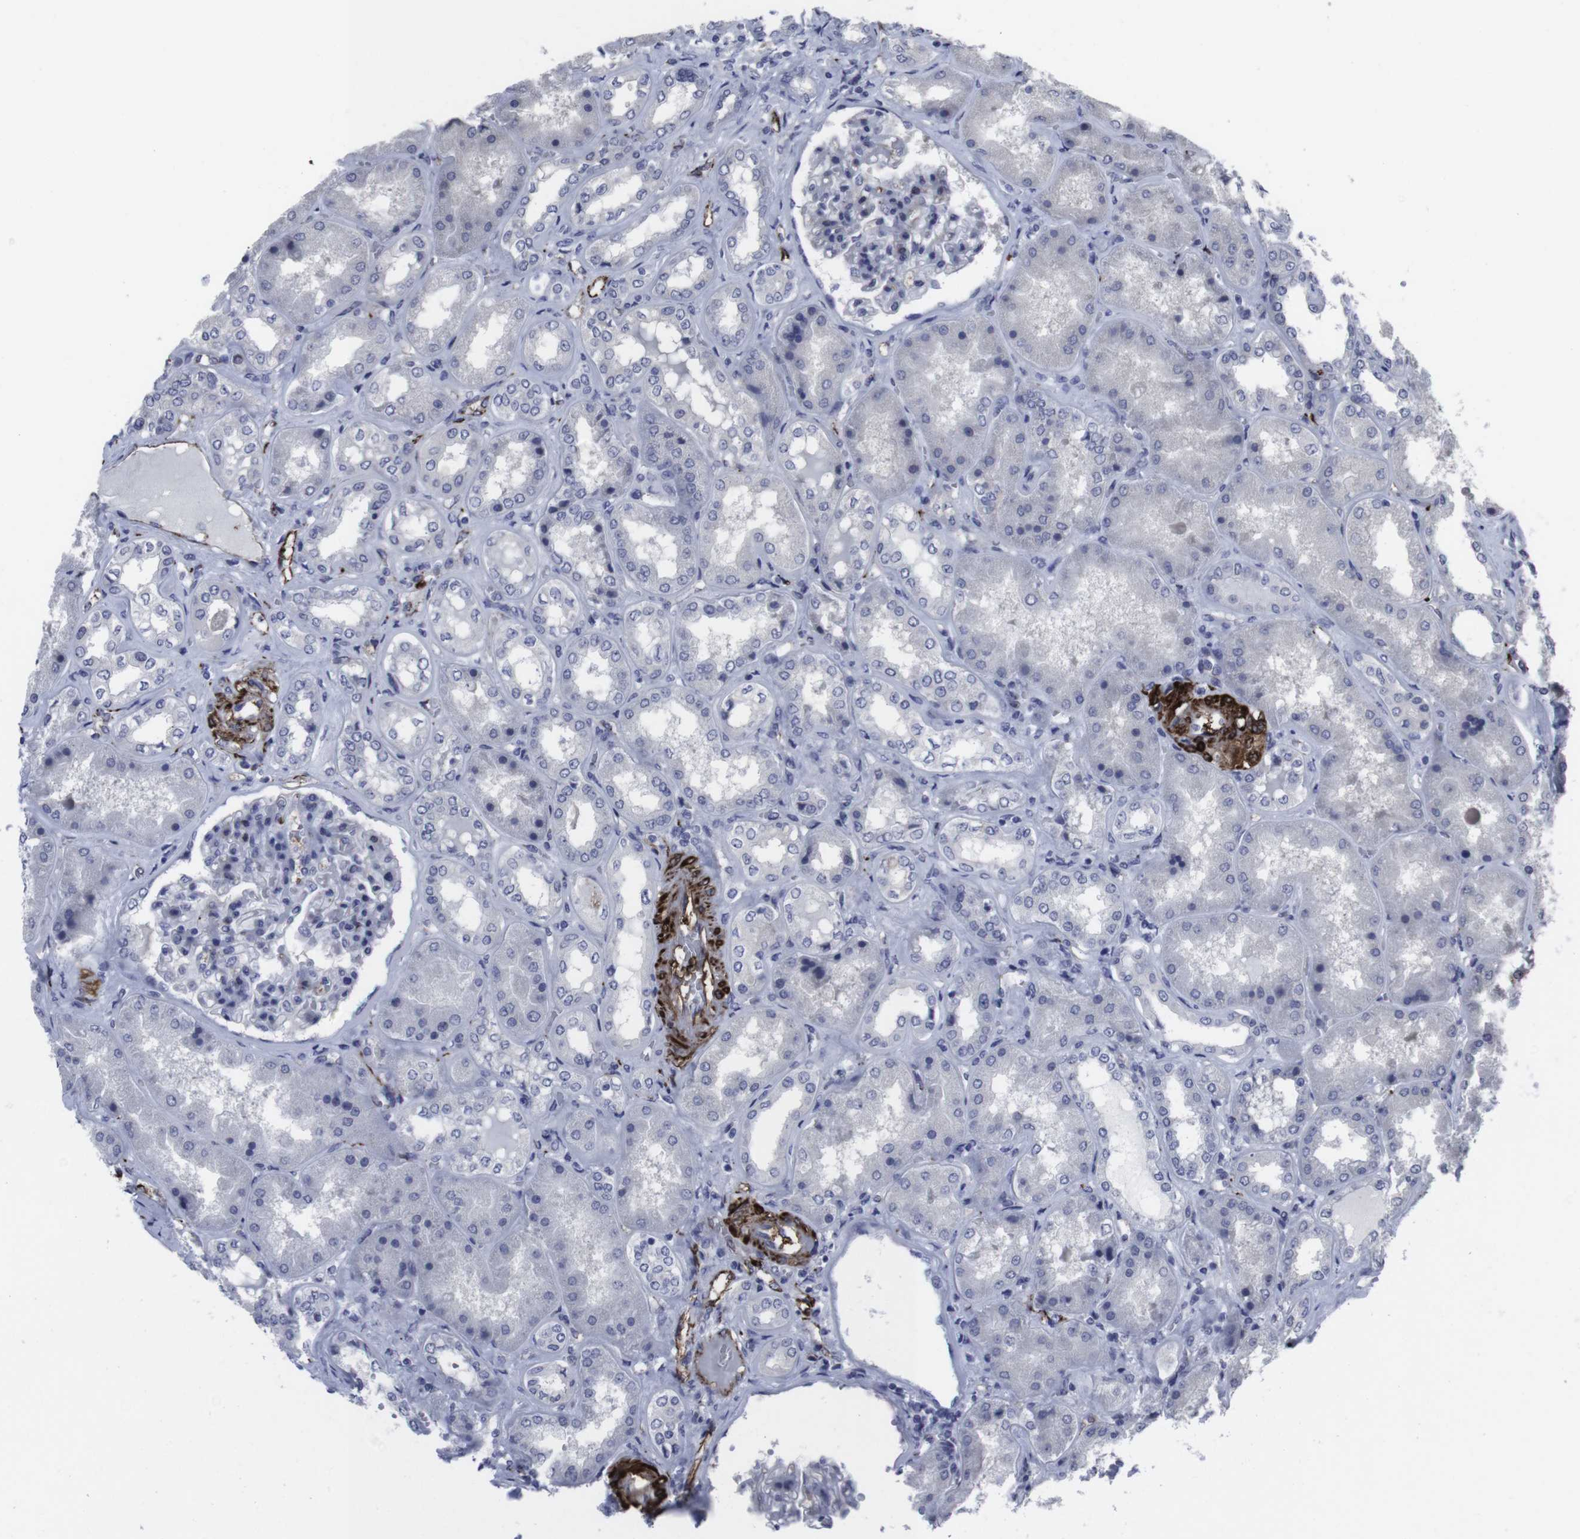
{"staining": {"intensity": "negative", "quantity": "none", "location": "none"}, "tissue": "kidney", "cell_type": "Cells in glomeruli", "image_type": "normal", "snomed": [{"axis": "morphology", "description": "Normal tissue, NOS"}, {"axis": "topography", "description": "Kidney"}], "caption": "Immunohistochemistry (IHC) image of unremarkable kidney stained for a protein (brown), which displays no expression in cells in glomeruli.", "gene": "SNCG", "patient": {"sex": "female", "age": 56}}